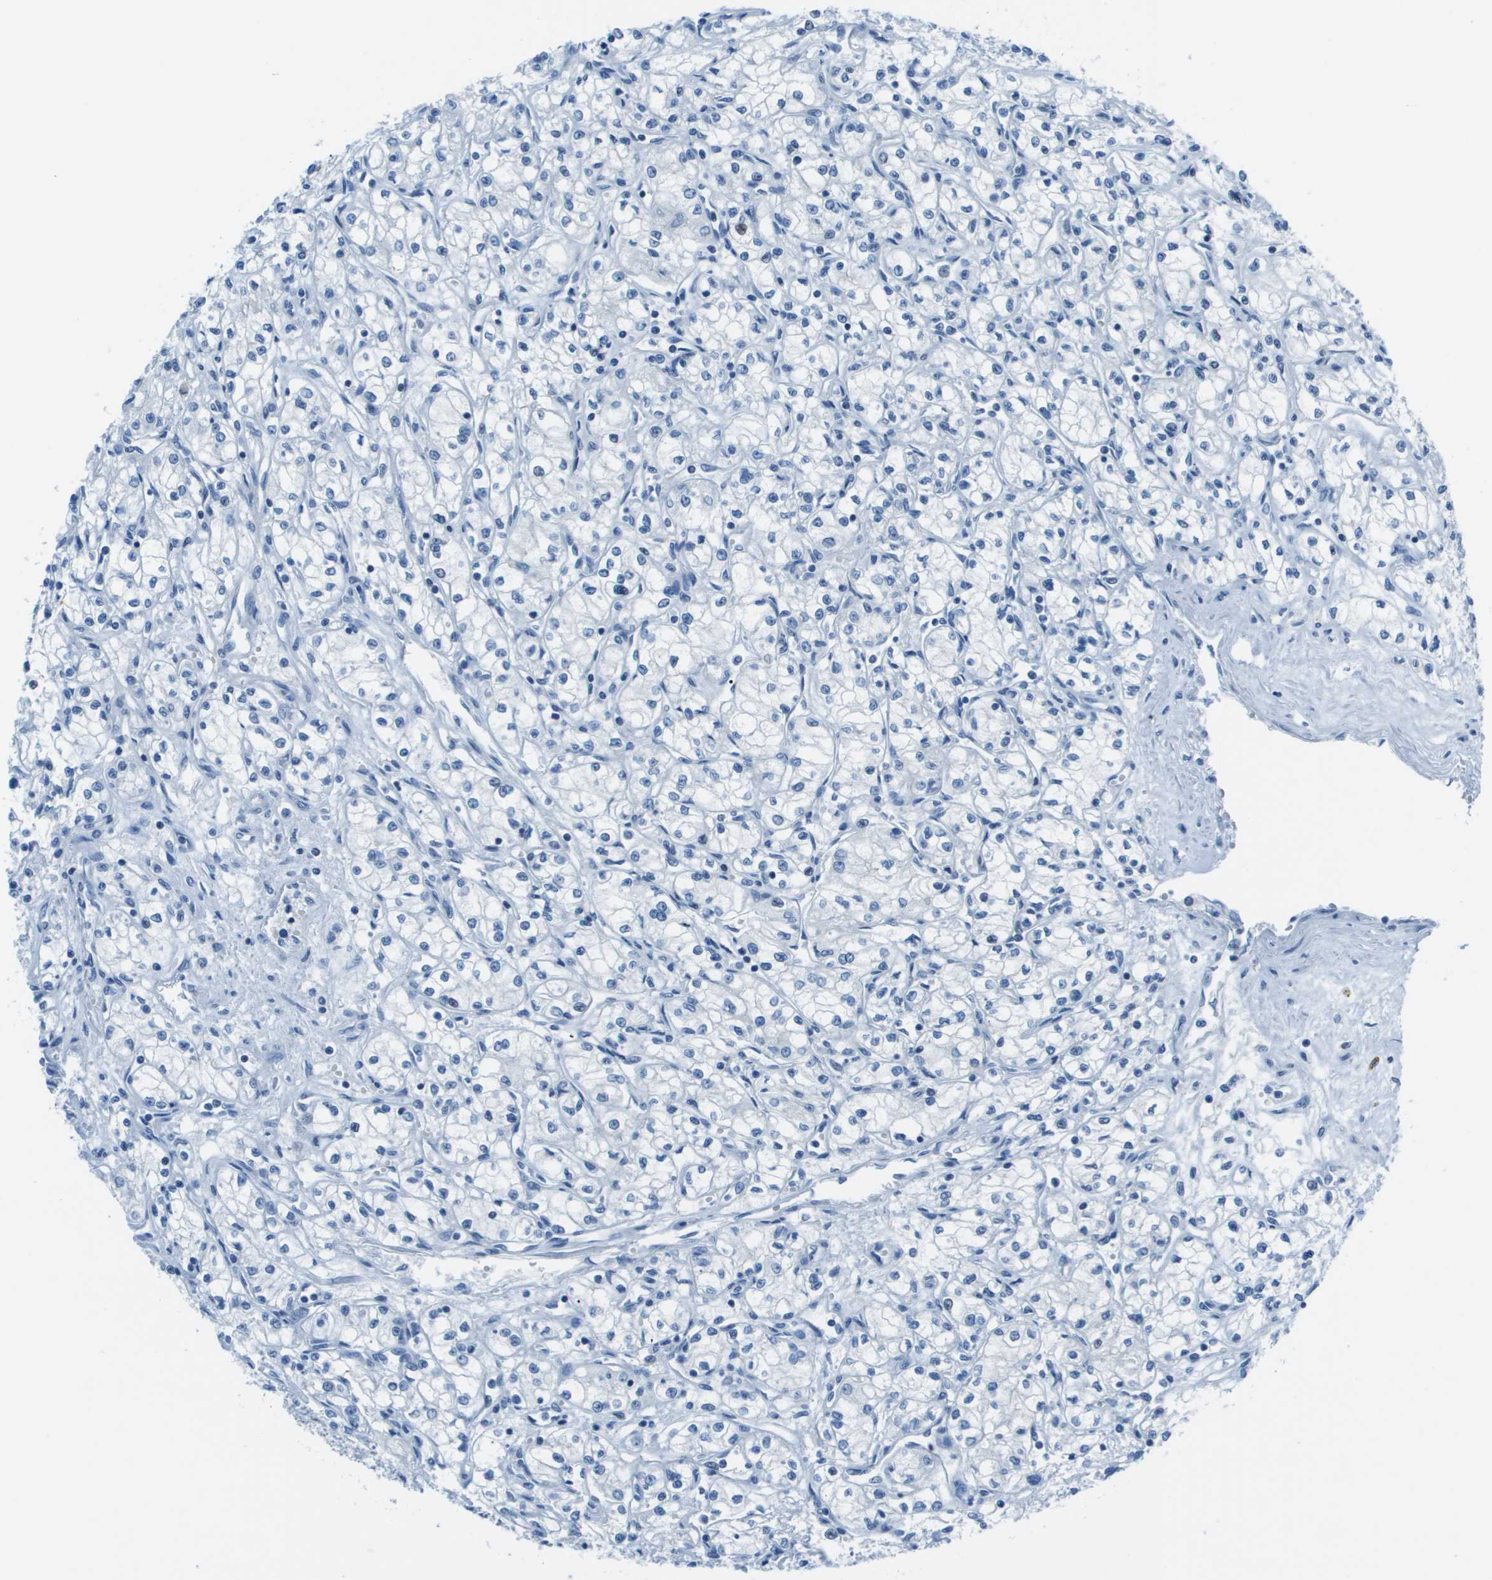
{"staining": {"intensity": "negative", "quantity": "none", "location": "none"}, "tissue": "renal cancer", "cell_type": "Tumor cells", "image_type": "cancer", "snomed": [{"axis": "morphology", "description": "Normal tissue, NOS"}, {"axis": "morphology", "description": "Adenocarcinoma, NOS"}, {"axis": "topography", "description": "Kidney"}], "caption": "Micrograph shows no significant protein staining in tumor cells of renal cancer (adenocarcinoma).", "gene": "STIP1", "patient": {"sex": "male", "age": 59}}